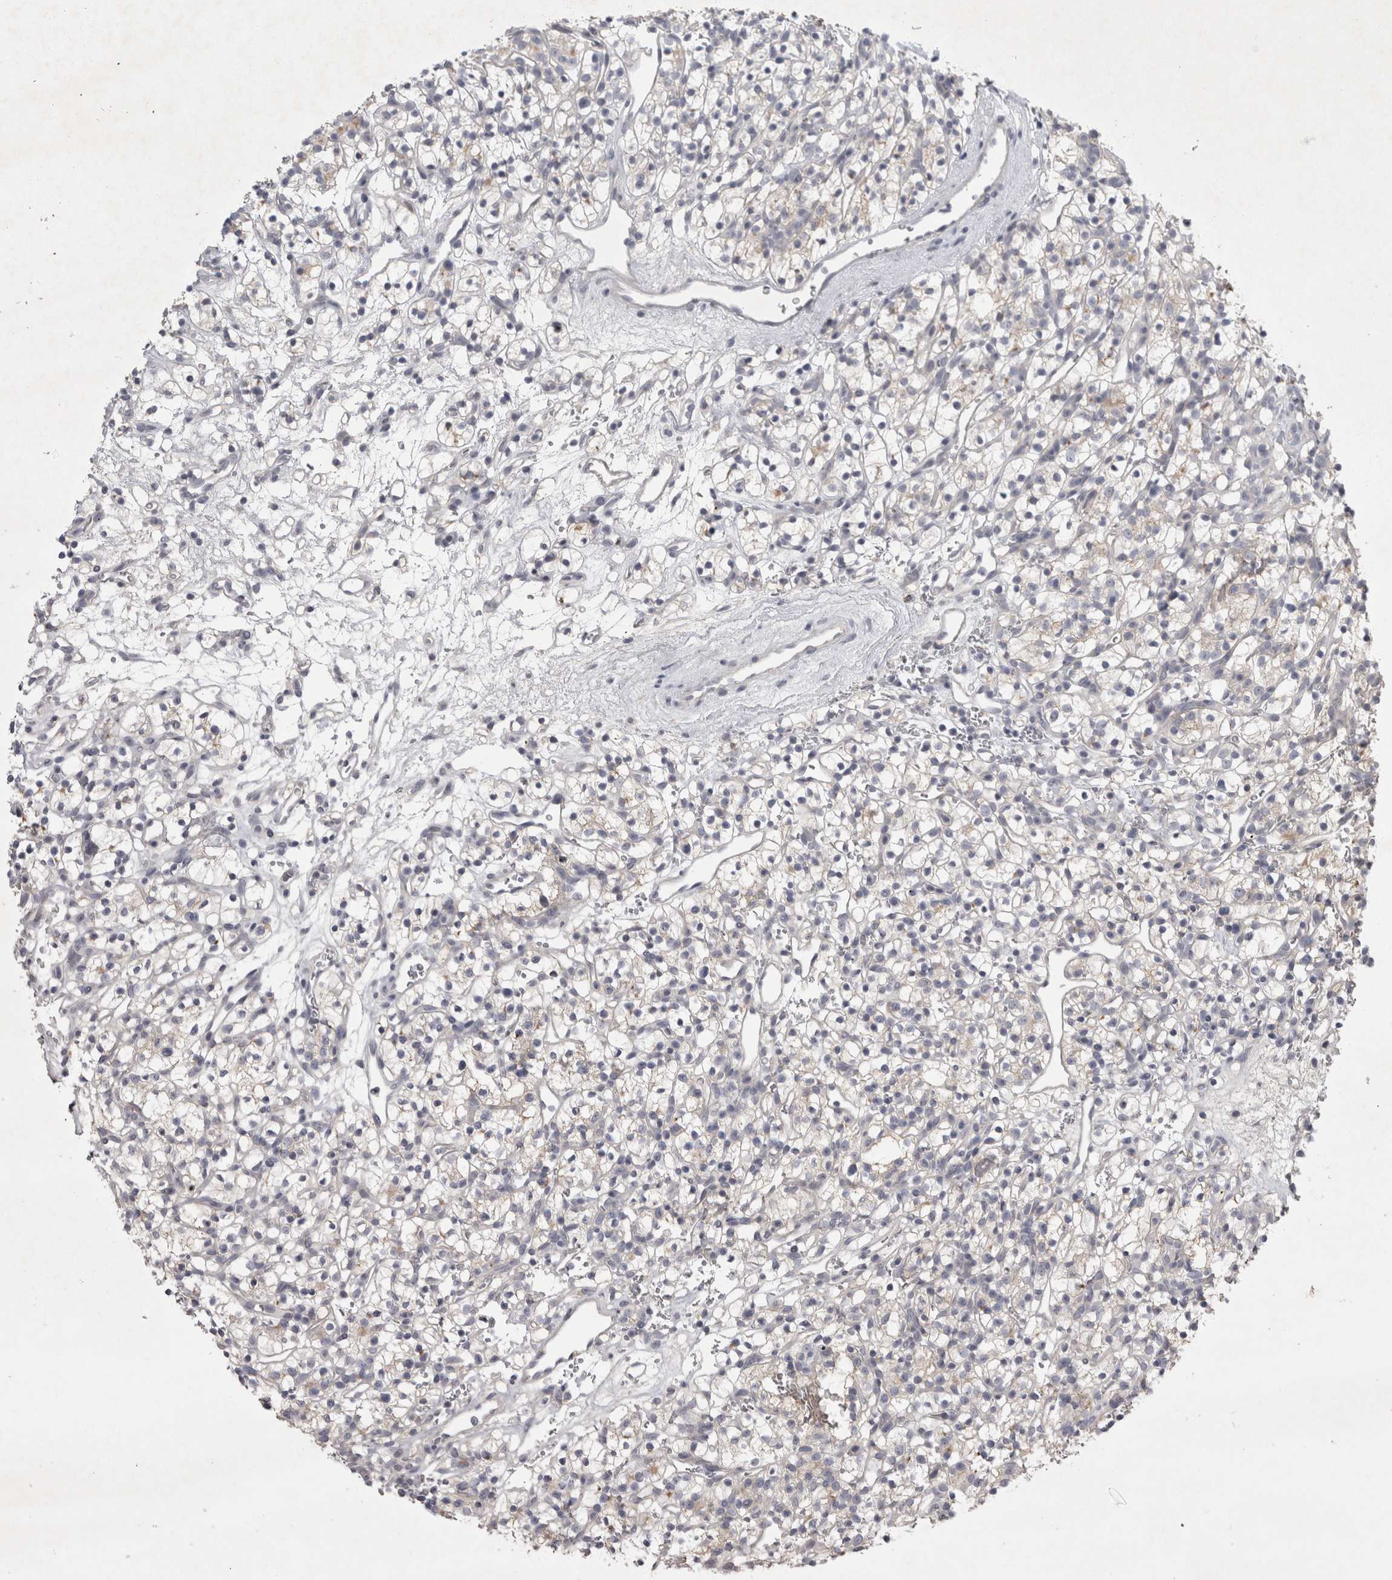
{"staining": {"intensity": "weak", "quantity": "<25%", "location": "cytoplasmic/membranous"}, "tissue": "renal cancer", "cell_type": "Tumor cells", "image_type": "cancer", "snomed": [{"axis": "morphology", "description": "Adenocarcinoma, NOS"}, {"axis": "topography", "description": "Kidney"}], "caption": "Immunohistochemistry (IHC) histopathology image of renal cancer (adenocarcinoma) stained for a protein (brown), which demonstrates no positivity in tumor cells.", "gene": "ENPP7", "patient": {"sex": "female", "age": 57}}